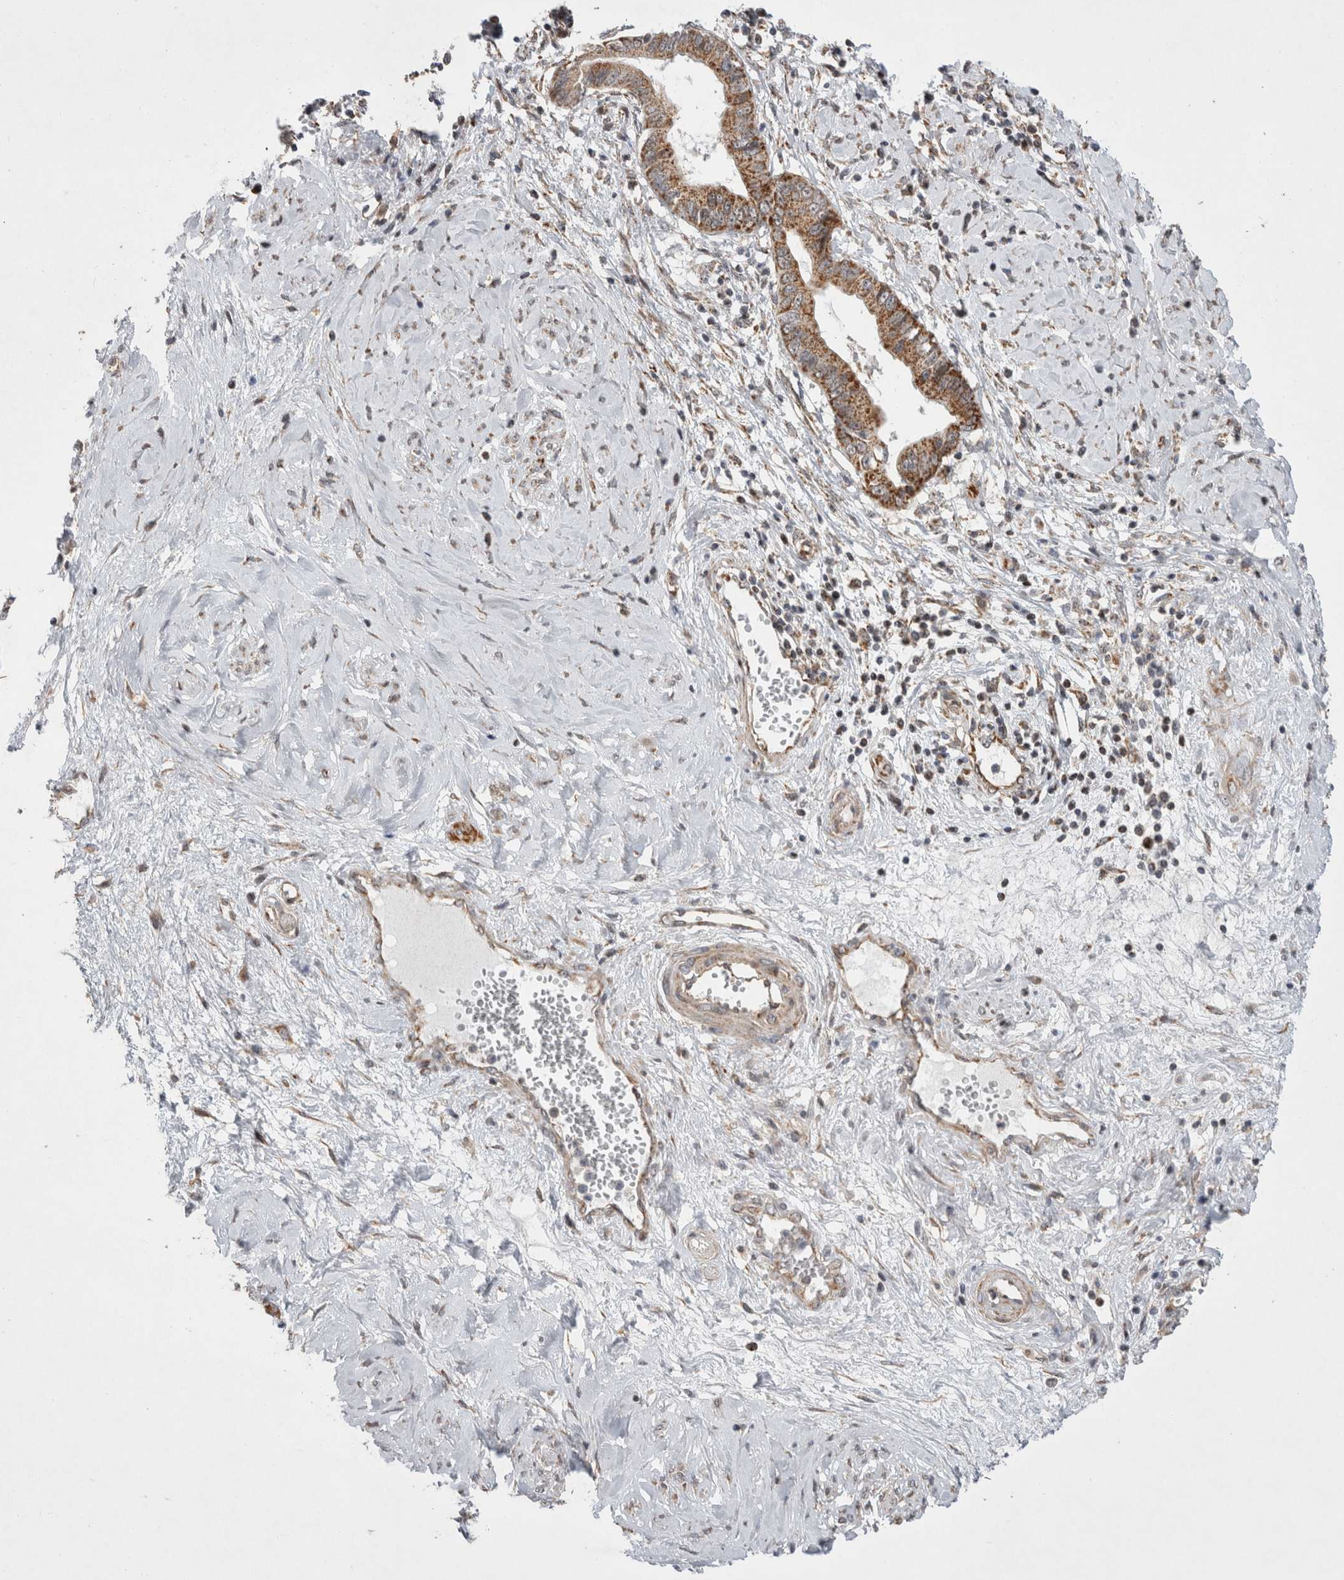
{"staining": {"intensity": "strong", "quantity": ">75%", "location": "cytoplasmic/membranous"}, "tissue": "cervical cancer", "cell_type": "Tumor cells", "image_type": "cancer", "snomed": [{"axis": "morphology", "description": "Adenocarcinoma, NOS"}, {"axis": "topography", "description": "Cervix"}], "caption": "The photomicrograph demonstrates immunohistochemical staining of cervical adenocarcinoma. There is strong cytoplasmic/membranous expression is present in approximately >75% of tumor cells. The protein of interest is stained brown, and the nuclei are stained in blue (DAB (3,3'-diaminobenzidine) IHC with brightfield microscopy, high magnification).", "gene": "MRPL37", "patient": {"sex": "female", "age": 44}}